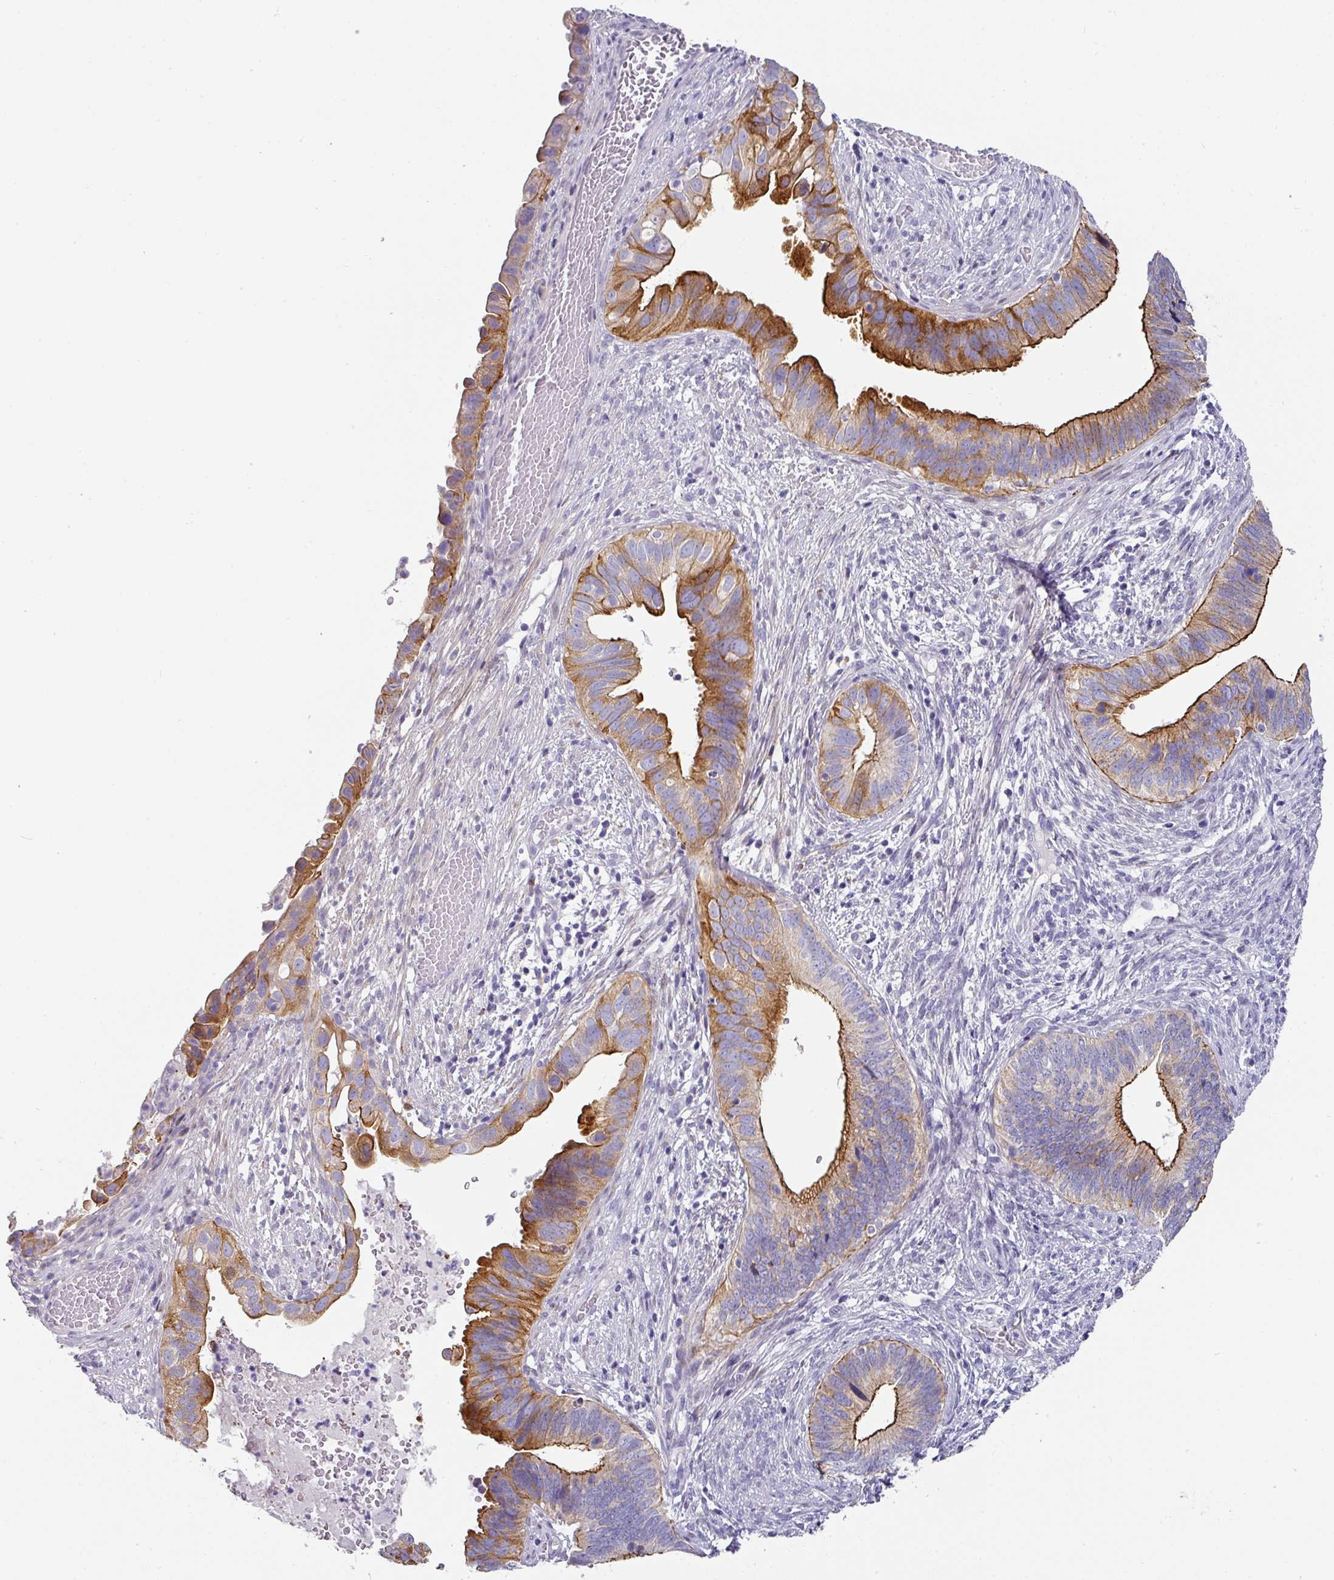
{"staining": {"intensity": "strong", "quantity": ">75%", "location": "cytoplasmic/membranous"}, "tissue": "cervical cancer", "cell_type": "Tumor cells", "image_type": "cancer", "snomed": [{"axis": "morphology", "description": "Adenocarcinoma, NOS"}, {"axis": "topography", "description": "Cervix"}], "caption": "An immunohistochemistry histopathology image of tumor tissue is shown. Protein staining in brown labels strong cytoplasmic/membranous positivity in cervical cancer (adenocarcinoma) within tumor cells. (IHC, brightfield microscopy, high magnification).", "gene": "ANKRD29", "patient": {"sex": "female", "age": 42}}